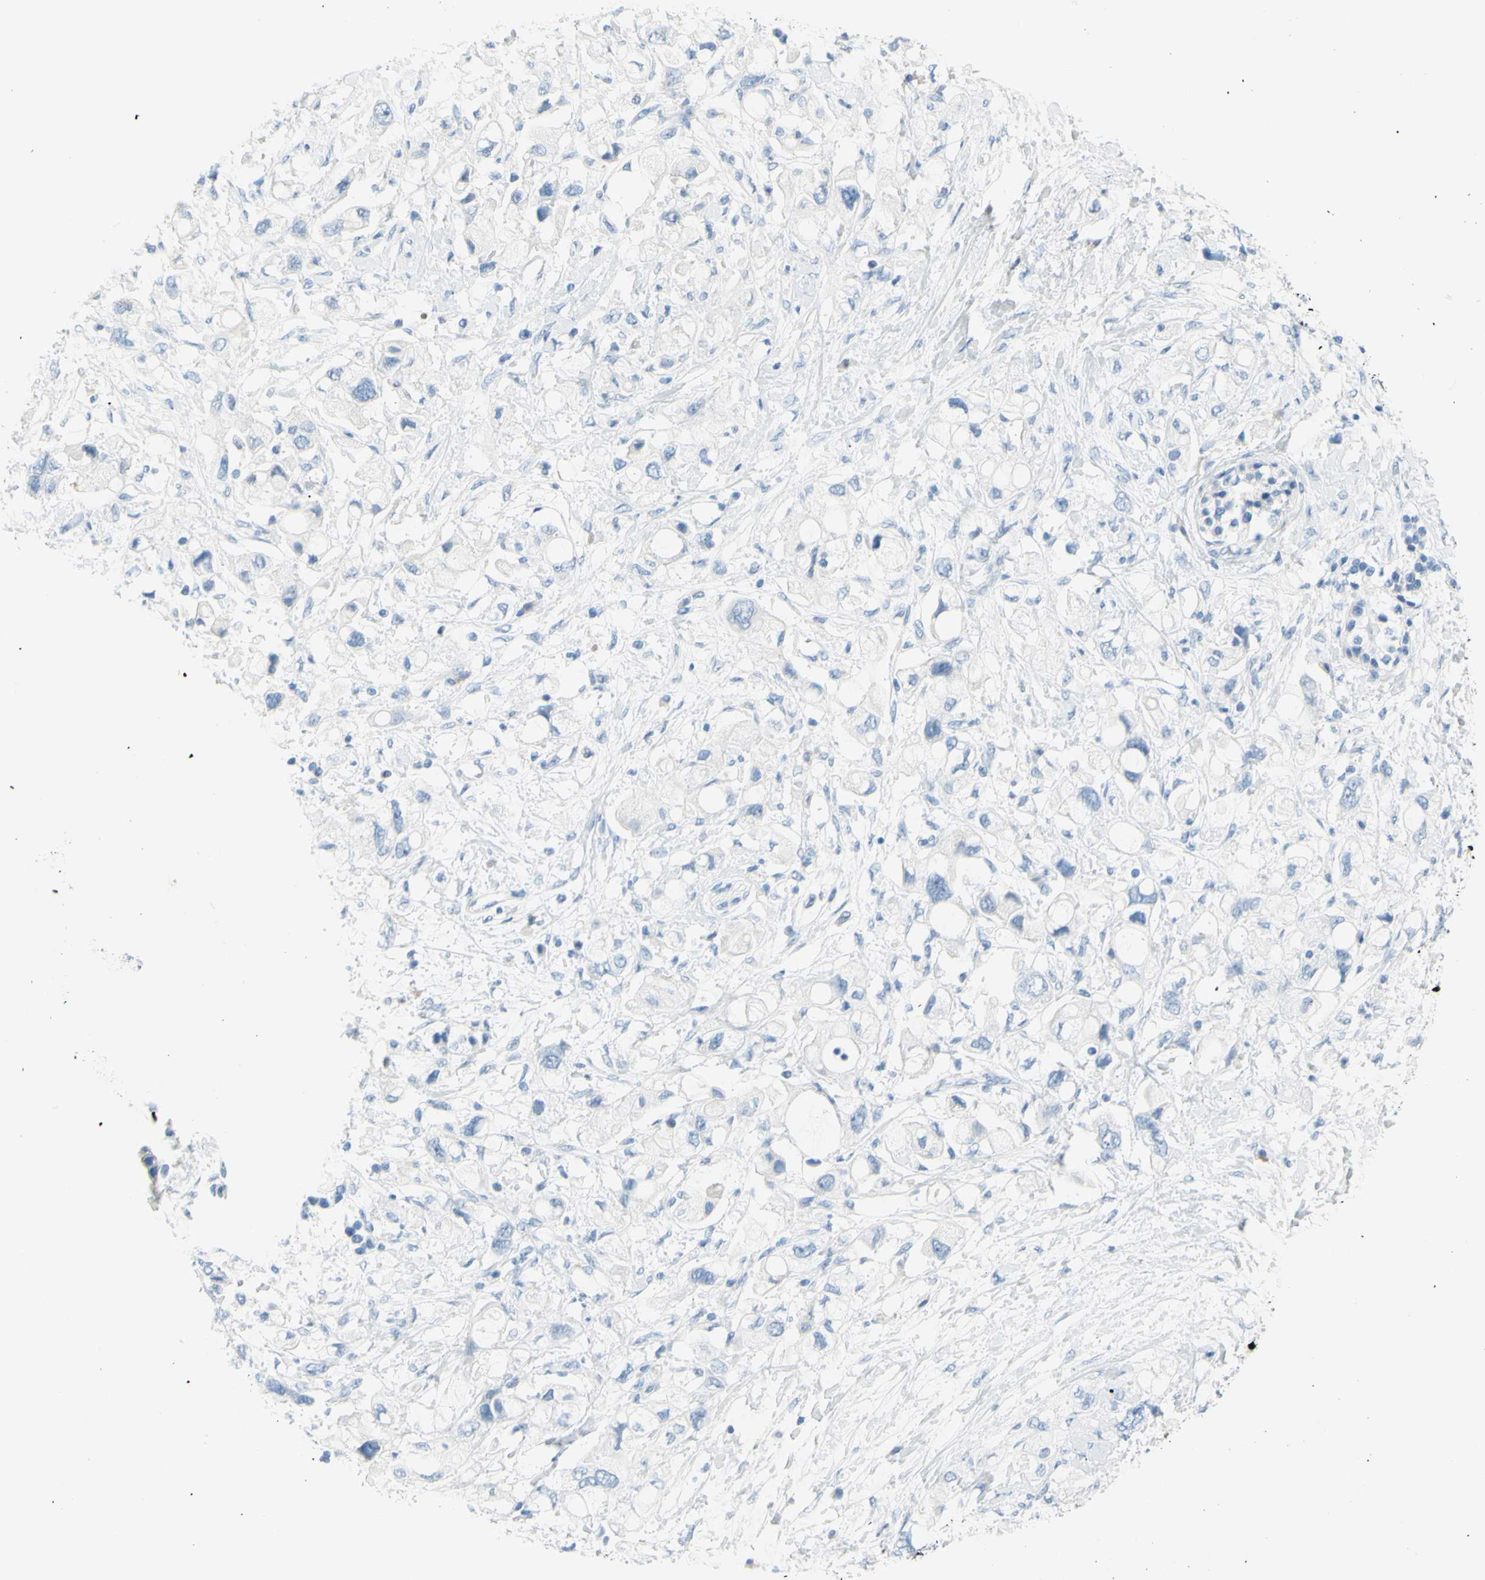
{"staining": {"intensity": "negative", "quantity": "none", "location": "none"}, "tissue": "pancreatic cancer", "cell_type": "Tumor cells", "image_type": "cancer", "snomed": [{"axis": "morphology", "description": "Adenocarcinoma, NOS"}, {"axis": "topography", "description": "Pancreas"}], "caption": "Tumor cells show no significant protein positivity in pancreatic cancer. (DAB immunohistochemistry, high magnification).", "gene": "DCT", "patient": {"sex": "female", "age": 56}}